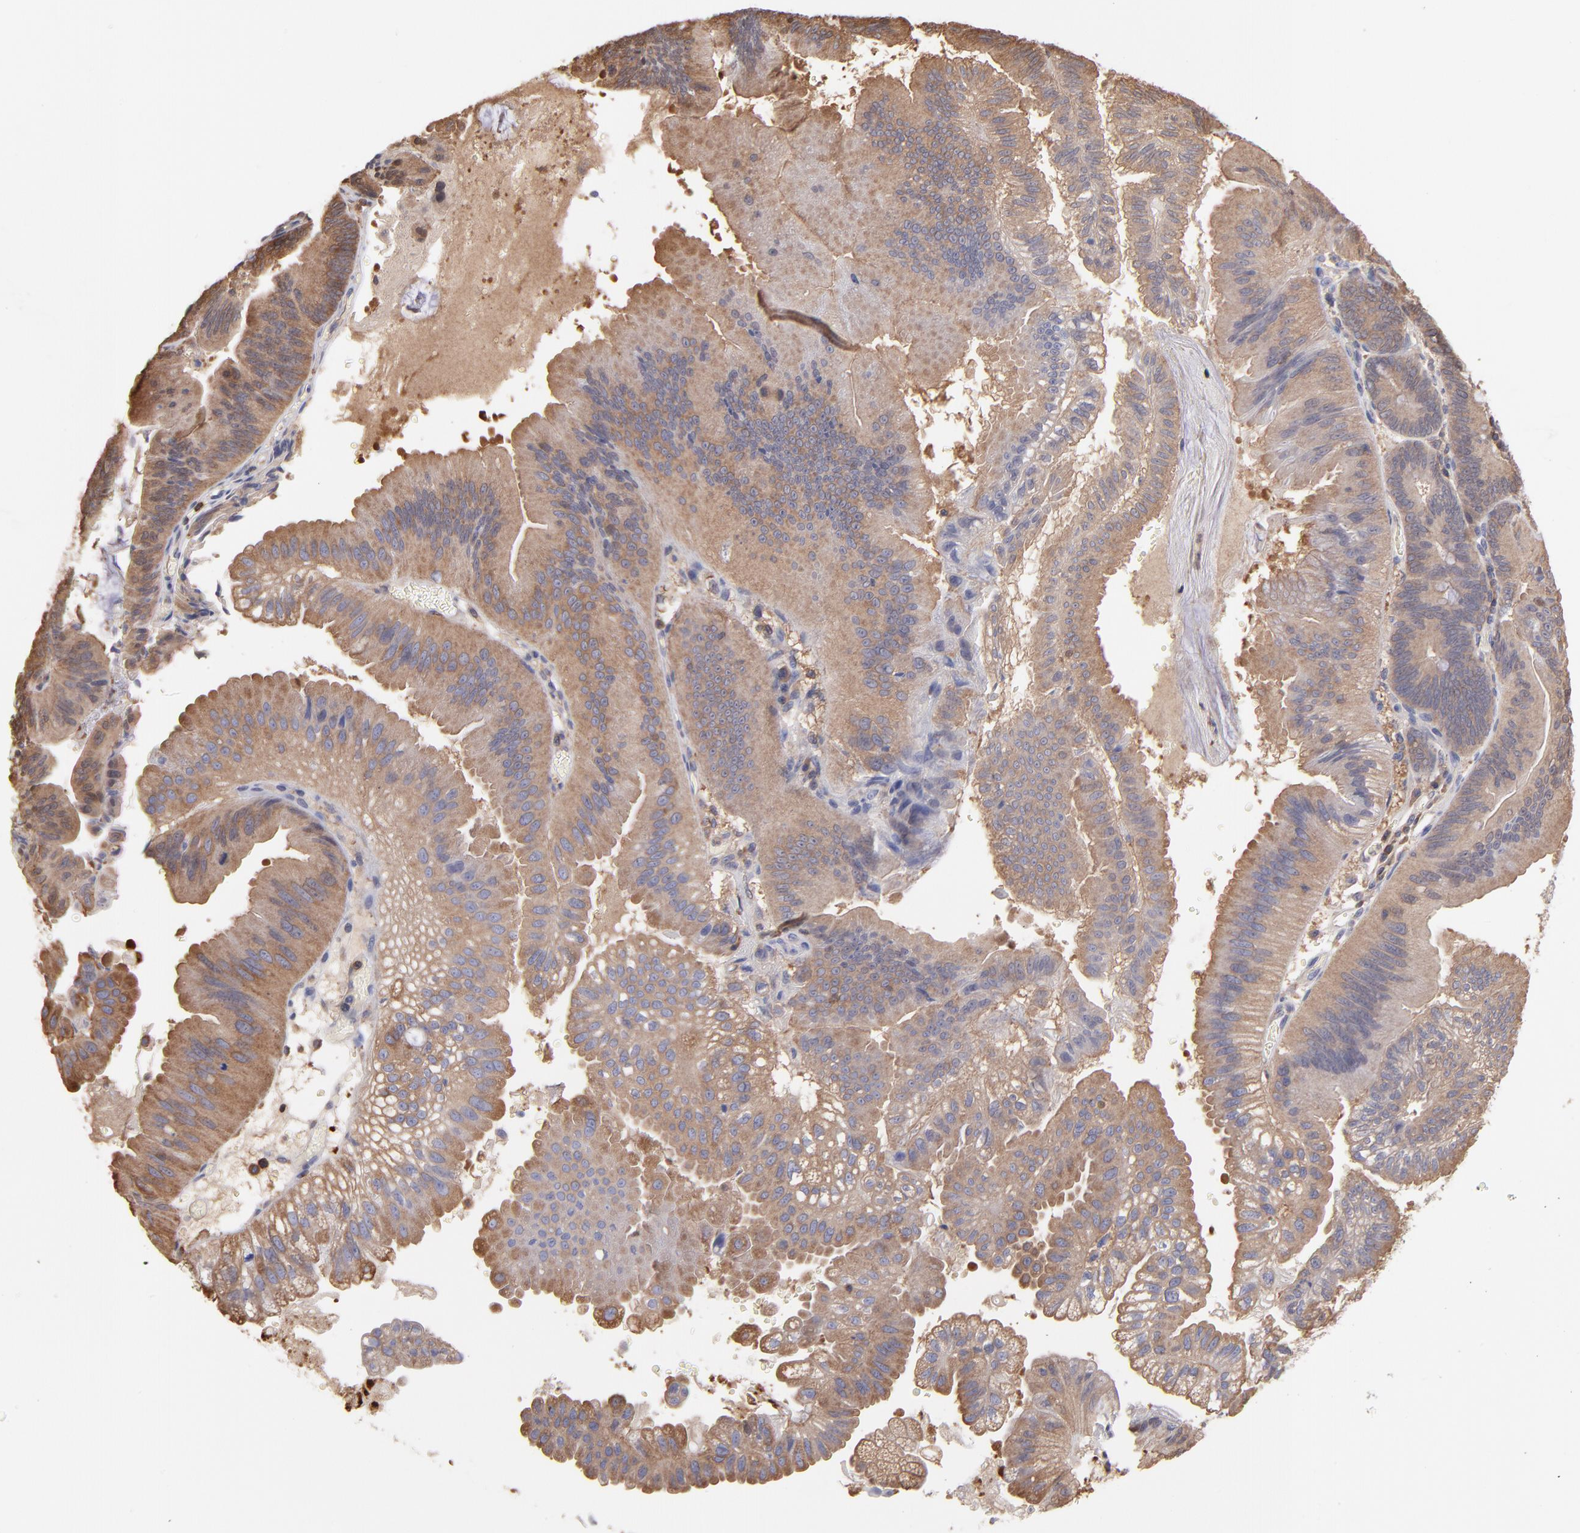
{"staining": {"intensity": "strong", "quantity": ">75%", "location": "cytoplasmic/membranous"}, "tissue": "pancreatic cancer", "cell_type": "Tumor cells", "image_type": "cancer", "snomed": [{"axis": "morphology", "description": "Adenocarcinoma, NOS"}, {"axis": "topography", "description": "Pancreas"}], "caption": "Immunohistochemistry (IHC) (DAB (3,3'-diaminobenzidine)) staining of human adenocarcinoma (pancreatic) reveals strong cytoplasmic/membranous protein positivity in about >75% of tumor cells.", "gene": "MAP2K2", "patient": {"sex": "male", "age": 82}}